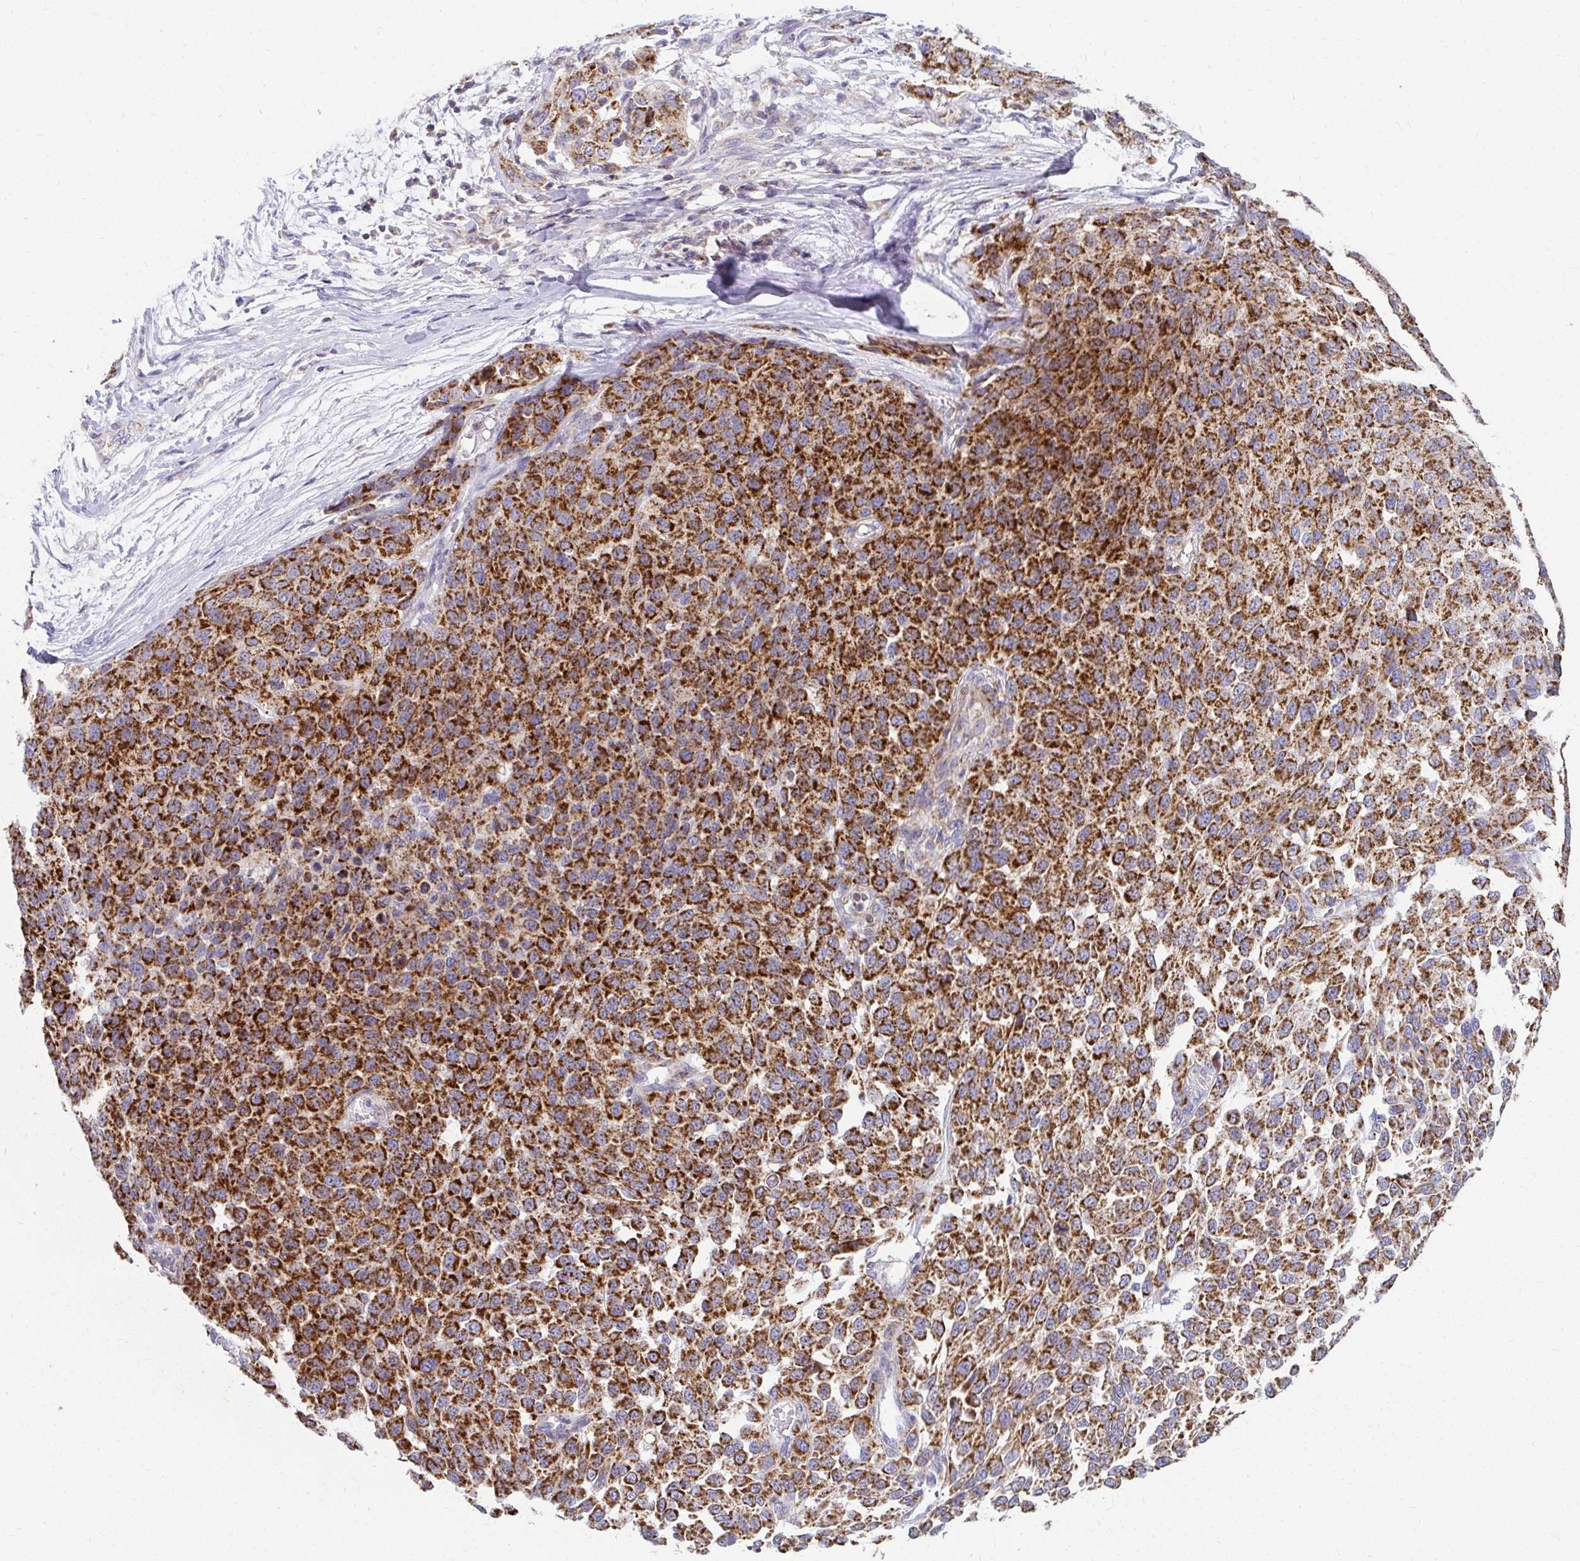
{"staining": {"intensity": "strong", "quantity": ">75%", "location": "cytoplasmic/membranous"}, "tissue": "melanoma", "cell_type": "Tumor cells", "image_type": "cancer", "snomed": [{"axis": "morphology", "description": "Malignant melanoma, NOS"}, {"axis": "topography", "description": "Skin"}], "caption": "This is an image of immunohistochemistry (IHC) staining of malignant melanoma, which shows strong staining in the cytoplasmic/membranous of tumor cells.", "gene": "EXOC5", "patient": {"sex": "male", "age": 62}}